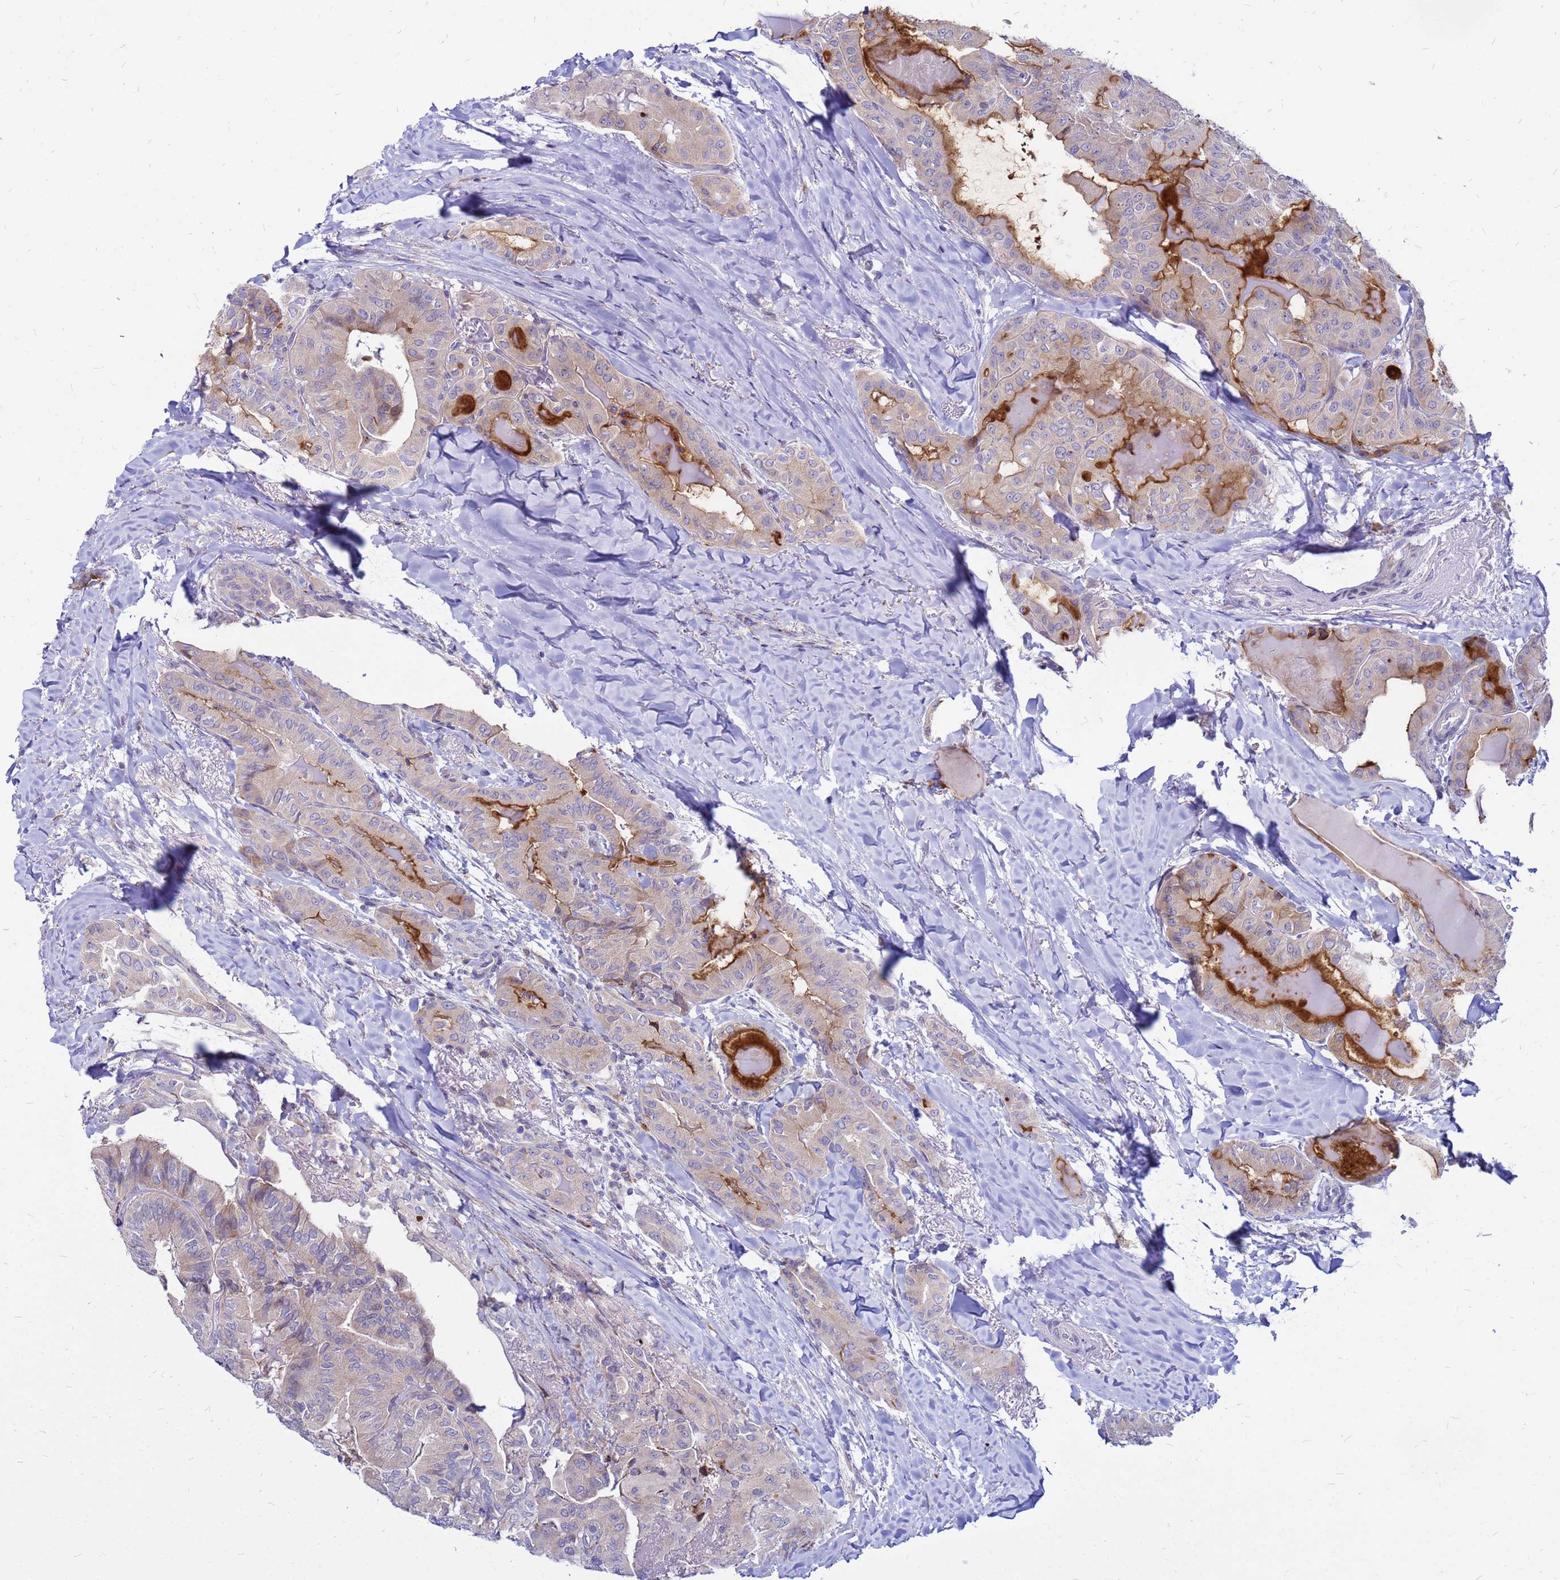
{"staining": {"intensity": "moderate", "quantity": "<25%", "location": "cytoplasmic/membranous"}, "tissue": "thyroid cancer", "cell_type": "Tumor cells", "image_type": "cancer", "snomed": [{"axis": "morphology", "description": "Papillary adenocarcinoma, NOS"}, {"axis": "topography", "description": "Thyroid gland"}], "caption": "The immunohistochemical stain labels moderate cytoplasmic/membranous expression in tumor cells of thyroid papillary adenocarcinoma tissue.", "gene": "FHIP1A", "patient": {"sex": "female", "age": 68}}